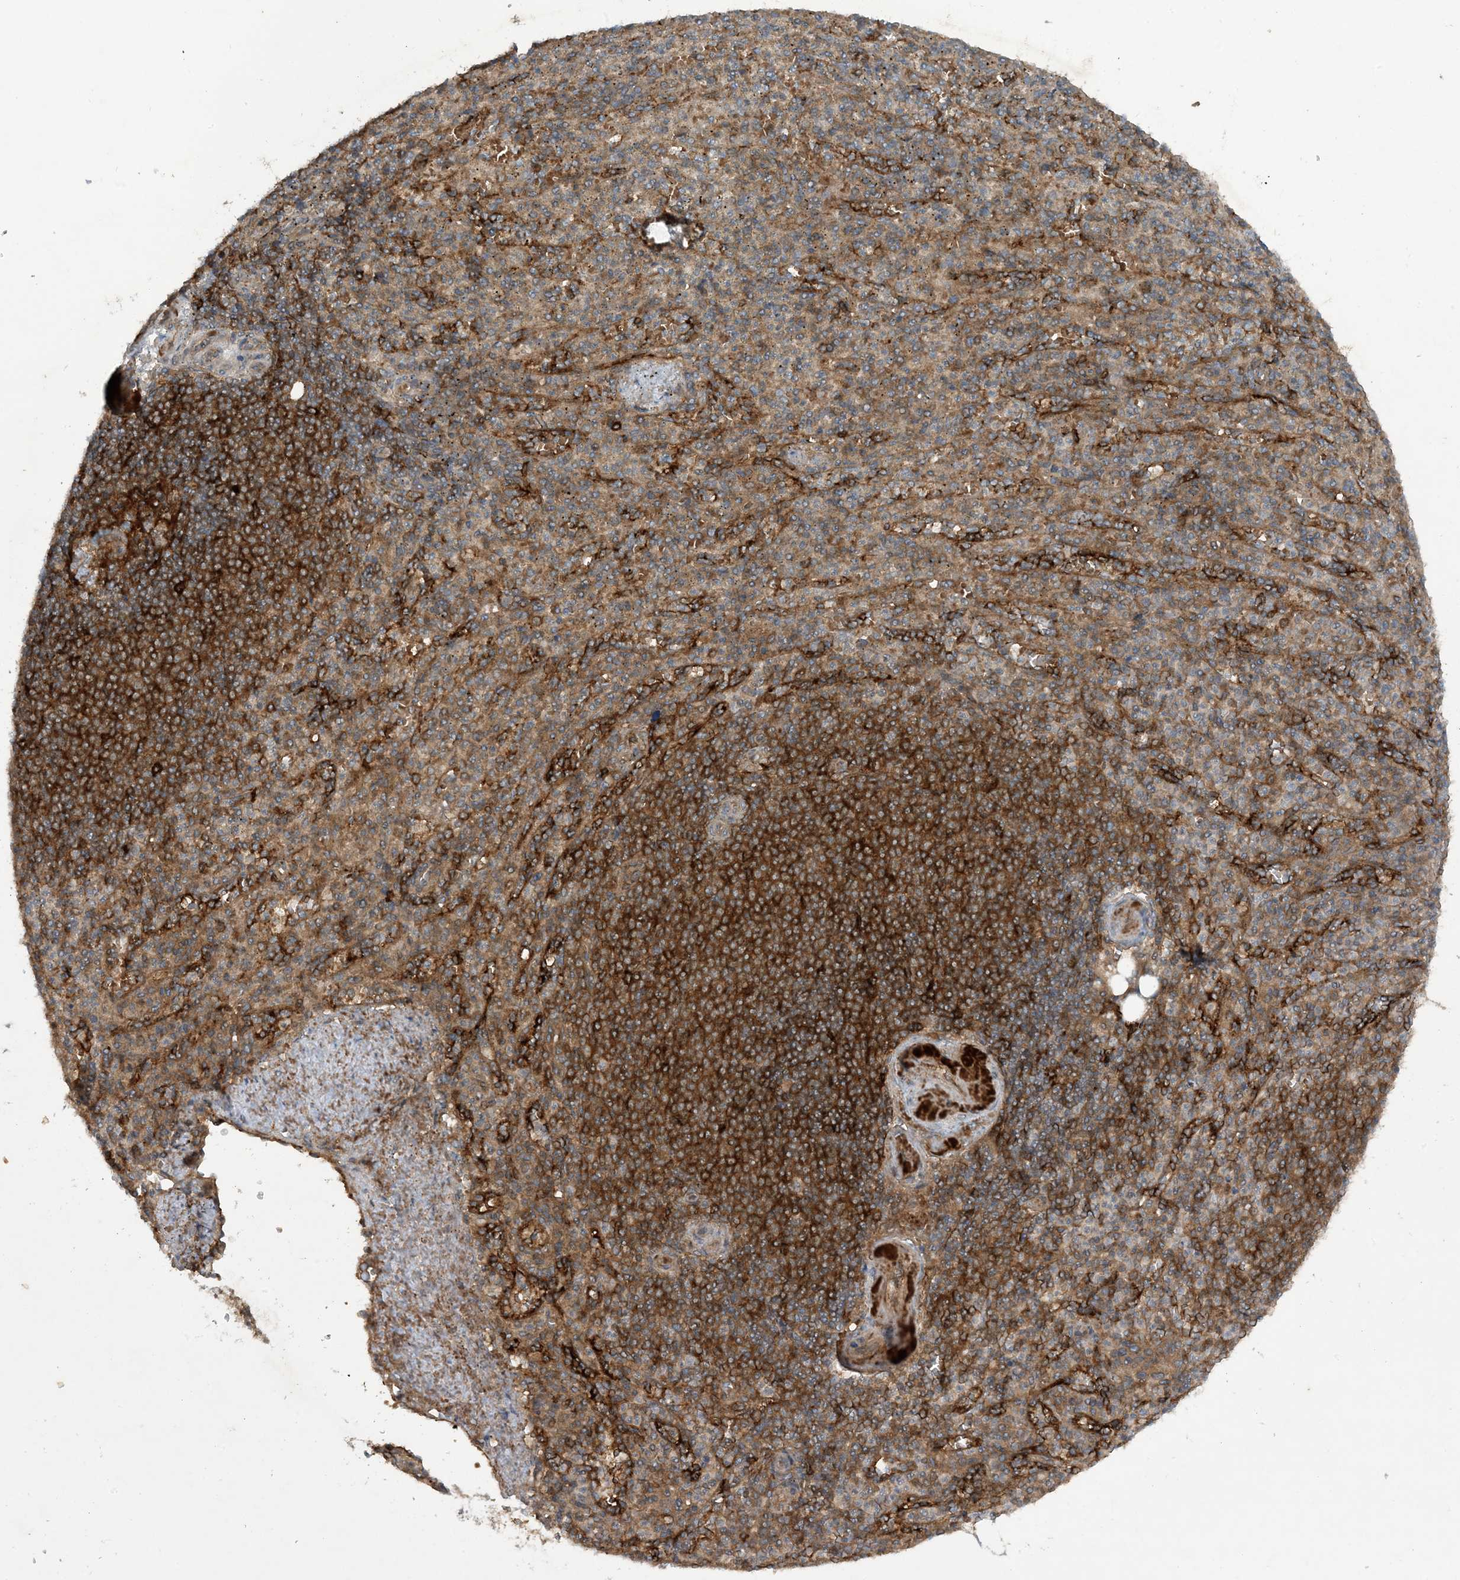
{"staining": {"intensity": "weak", "quantity": "25%-75%", "location": "cytoplasmic/membranous"}, "tissue": "spleen", "cell_type": "Cells in red pulp", "image_type": "normal", "snomed": [{"axis": "morphology", "description": "Normal tissue, NOS"}, {"axis": "topography", "description": "Spleen"}], "caption": "Spleen was stained to show a protein in brown. There is low levels of weak cytoplasmic/membranous expression in about 25%-75% of cells in red pulp. Ihc stains the protein of interest in brown and the nuclei are stained blue.", "gene": "STAM2", "patient": {"sex": "female", "age": 74}}